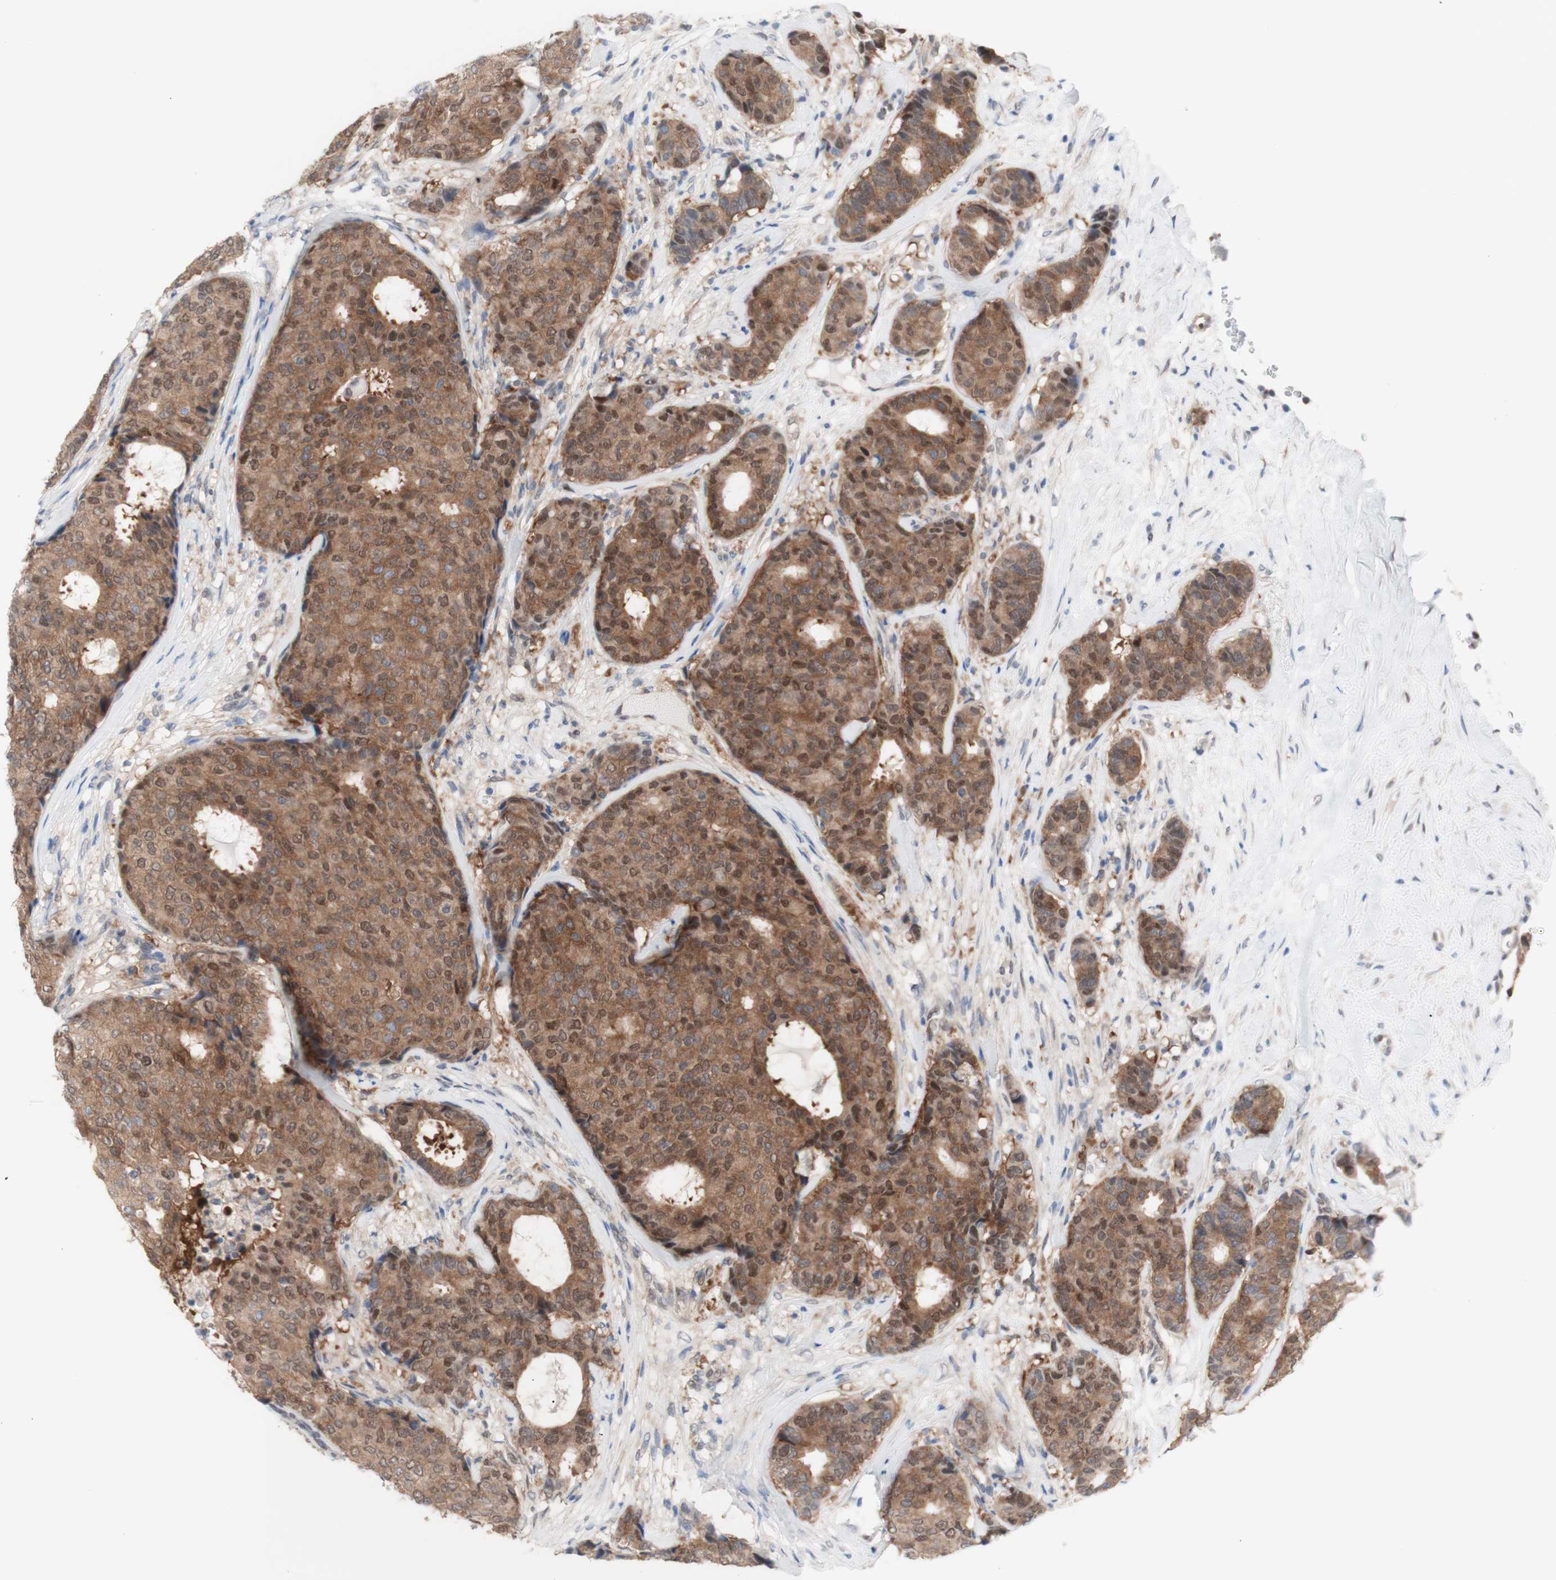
{"staining": {"intensity": "moderate", "quantity": ">75%", "location": "cytoplasmic/membranous,nuclear"}, "tissue": "breast cancer", "cell_type": "Tumor cells", "image_type": "cancer", "snomed": [{"axis": "morphology", "description": "Duct carcinoma"}, {"axis": "topography", "description": "Breast"}], "caption": "A micrograph of human breast cancer (intraductal carcinoma) stained for a protein displays moderate cytoplasmic/membranous and nuclear brown staining in tumor cells.", "gene": "PRMT5", "patient": {"sex": "female", "age": 75}}